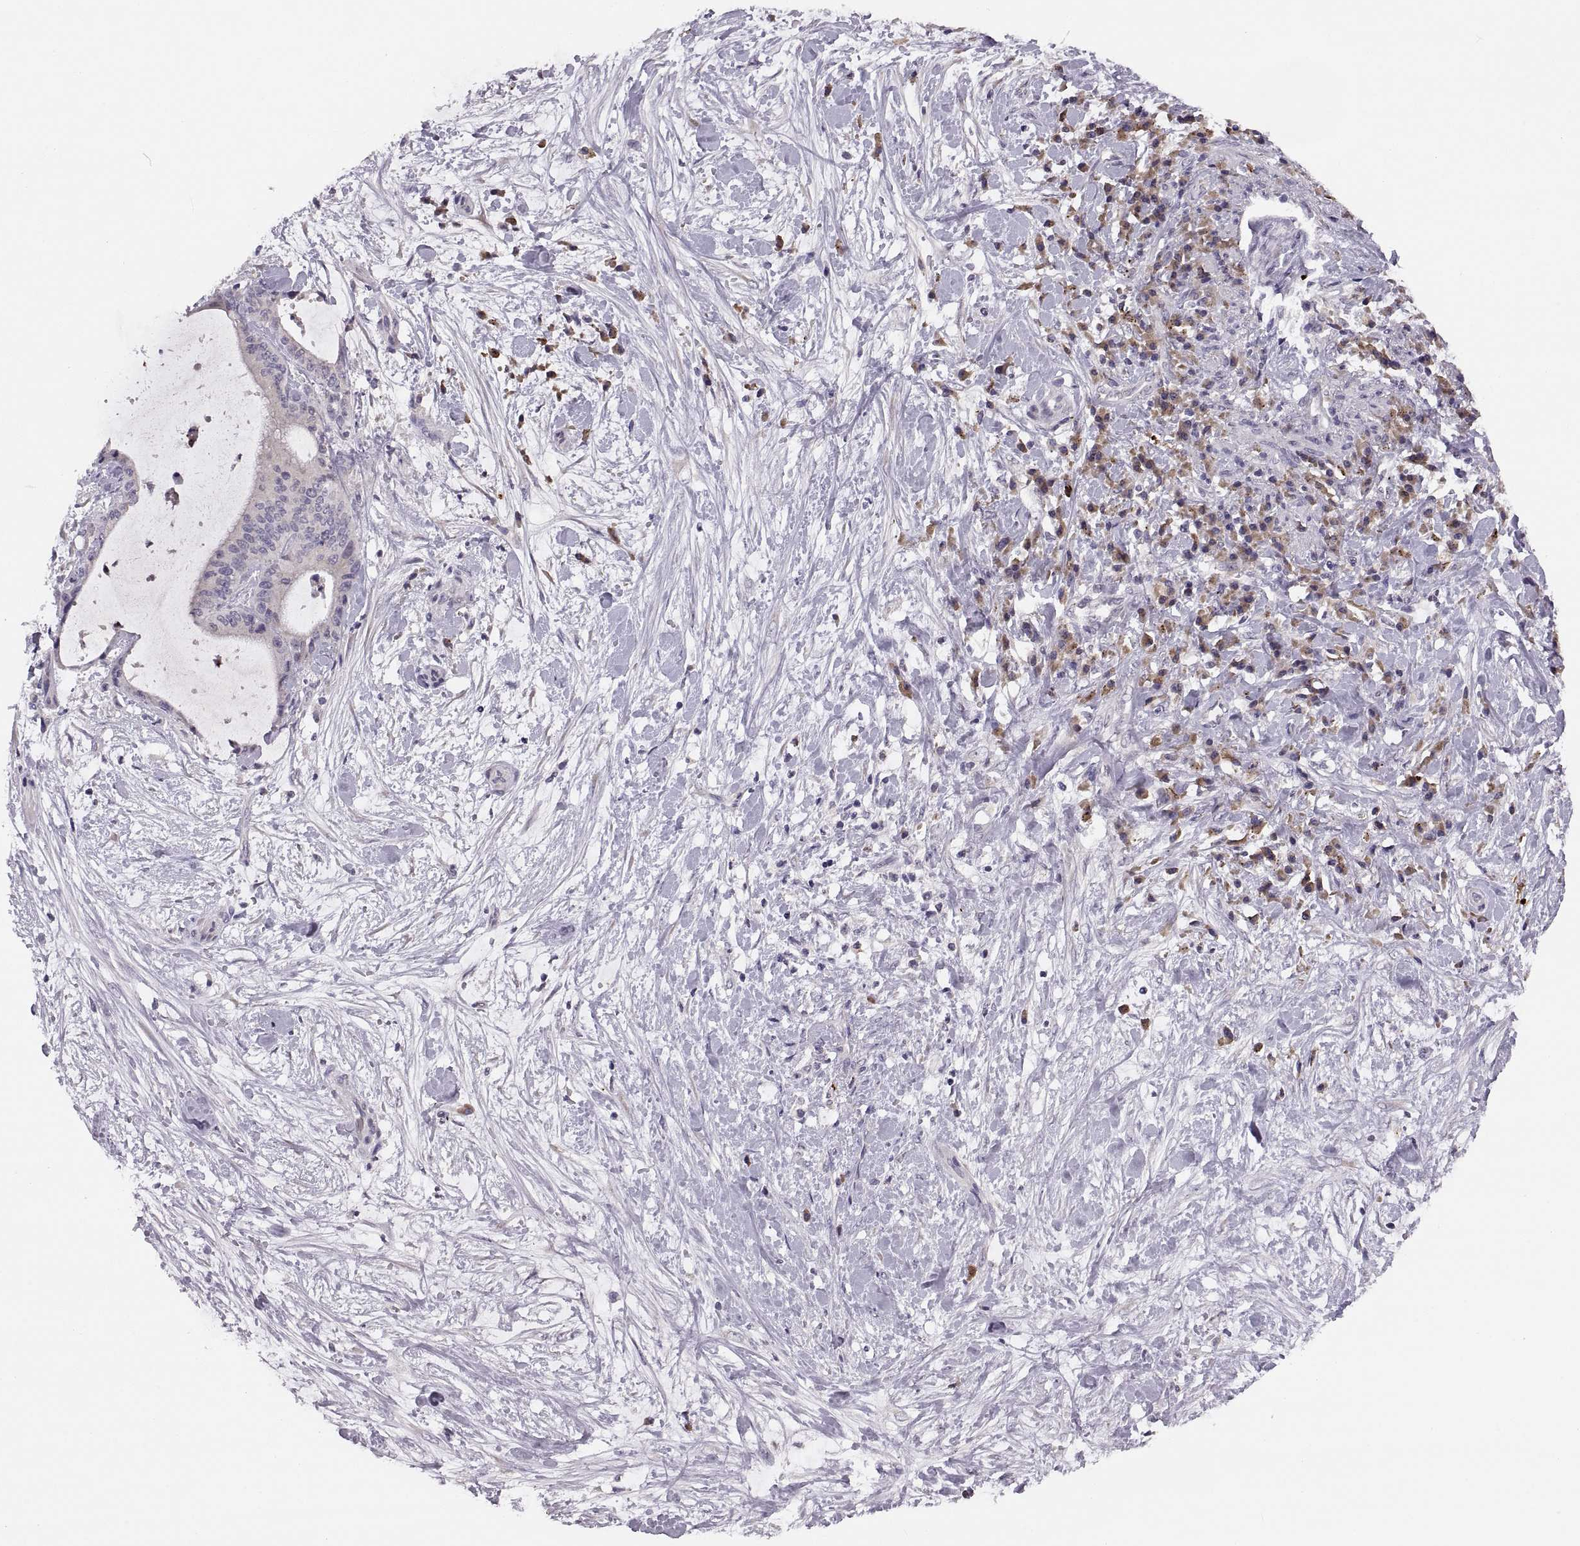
{"staining": {"intensity": "negative", "quantity": "none", "location": "none"}, "tissue": "liver cancer", "cell_type": "Tumor cells", "image_type": "cancer", "snomed": [{"axis": "morphology", "description": "Cholangiocarcinoma"}, {"axis": "topography", "description": "Liver"}], "caption": "The IHC photomicrograph has no significant expression in tumor cells of liver cancer (cholangiocarcinoma) tissue. The staining was performed using DAB (3,3'-diaminobenzidine) to visualize the protein expression in brown, while the nuclei were stained in blue with hematoxylin (Magnification: 20x).", "gene": "ADH6", "patient": {"sex": "female", "age": 73}}